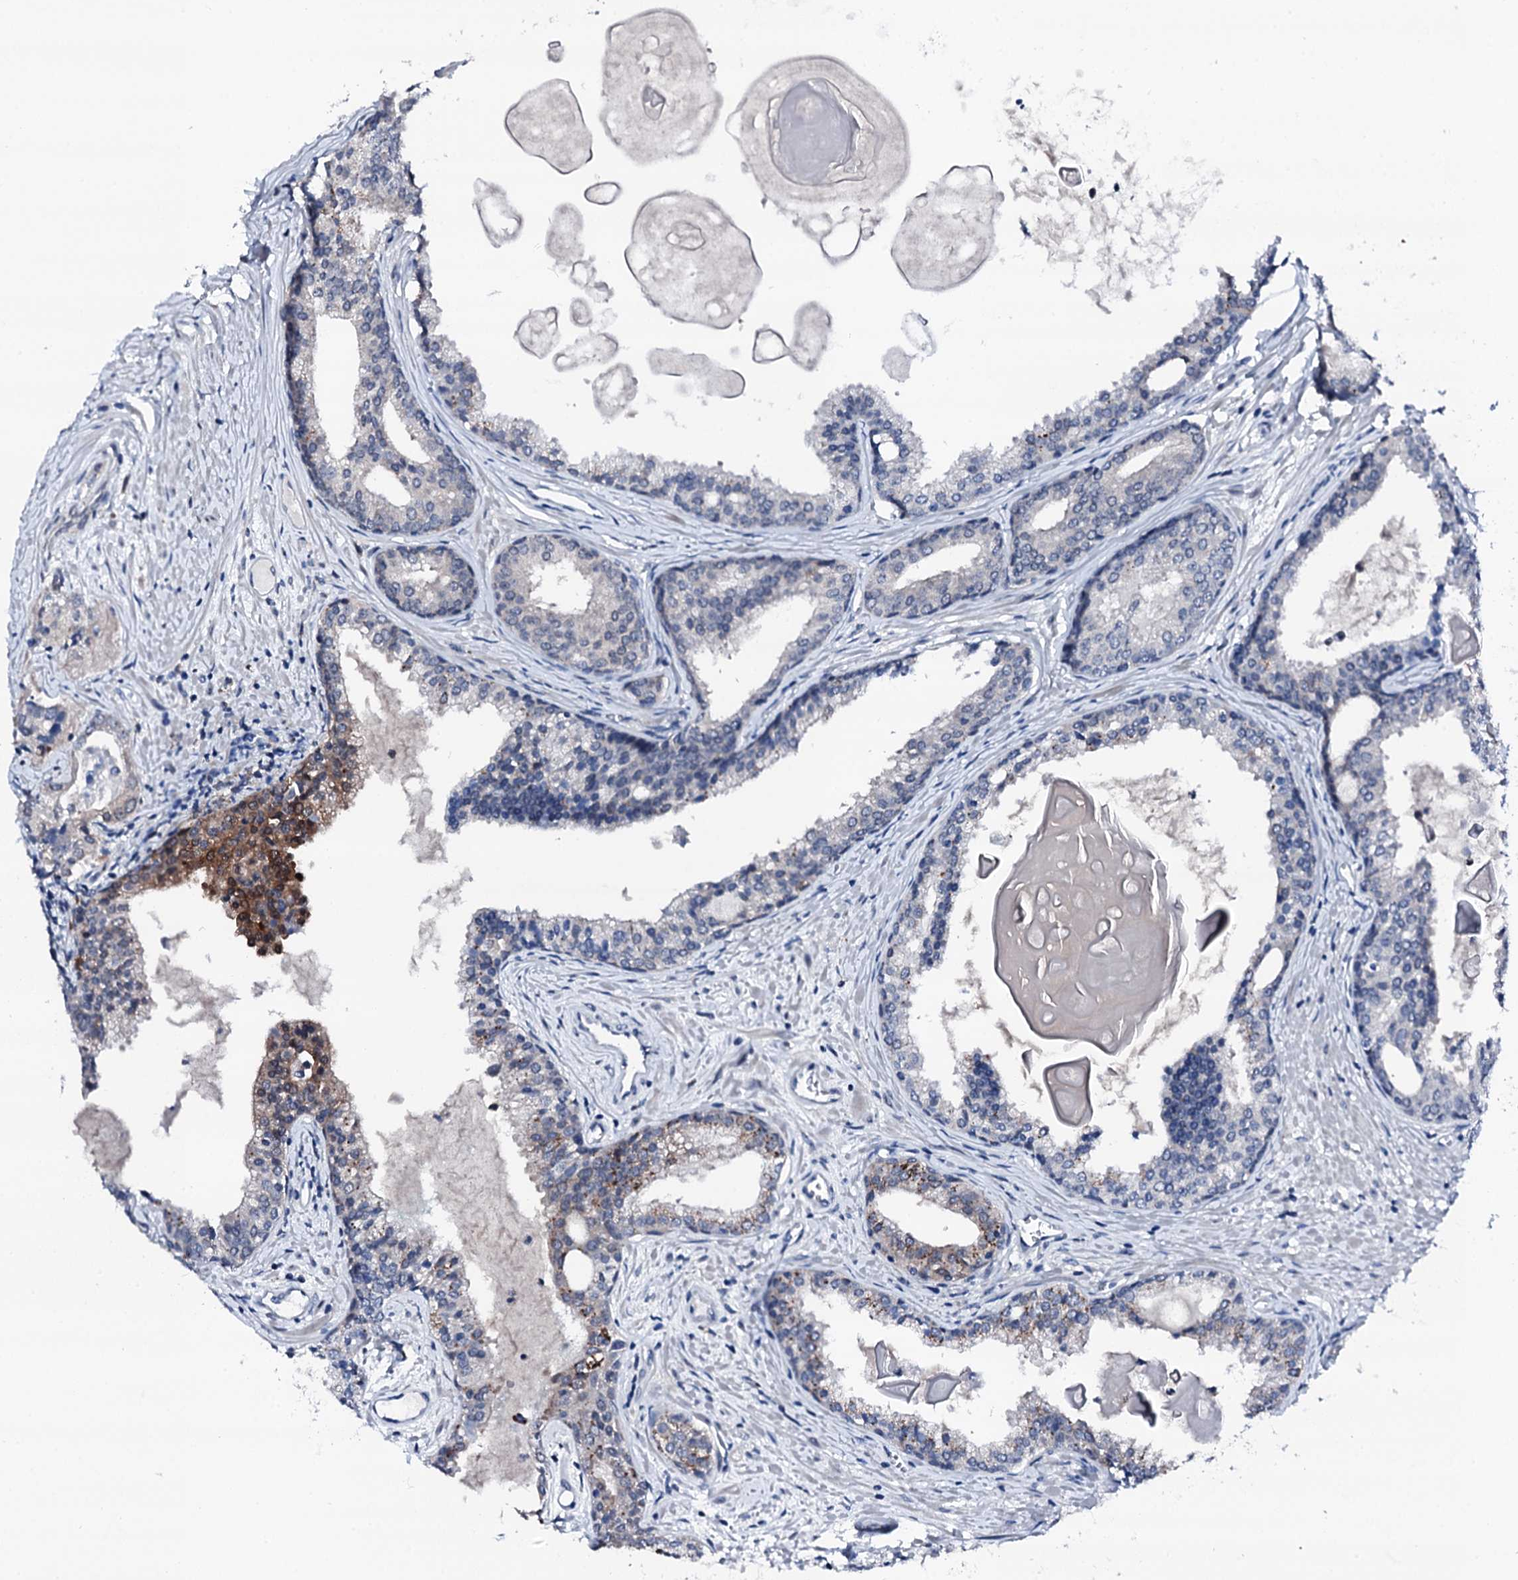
{"staining": {"intensity": "negative", "quantity": "none", "location": "none"}, "tissue": "prostate cancer", "cell_type": "Tumor cells", "image_type": "cancer", "snomed": [{"axis": "morphology", "description": "Adenocarcinoma, High grade"}, {"axis": "topography", "description": "Prostate"}], "caption": "DAB immunohistochemical staining of prostate cancer reveals no significant expression in tumor cells.", "gene": "TRAFD1", "patient": {"sex": "male", "age": 68}}